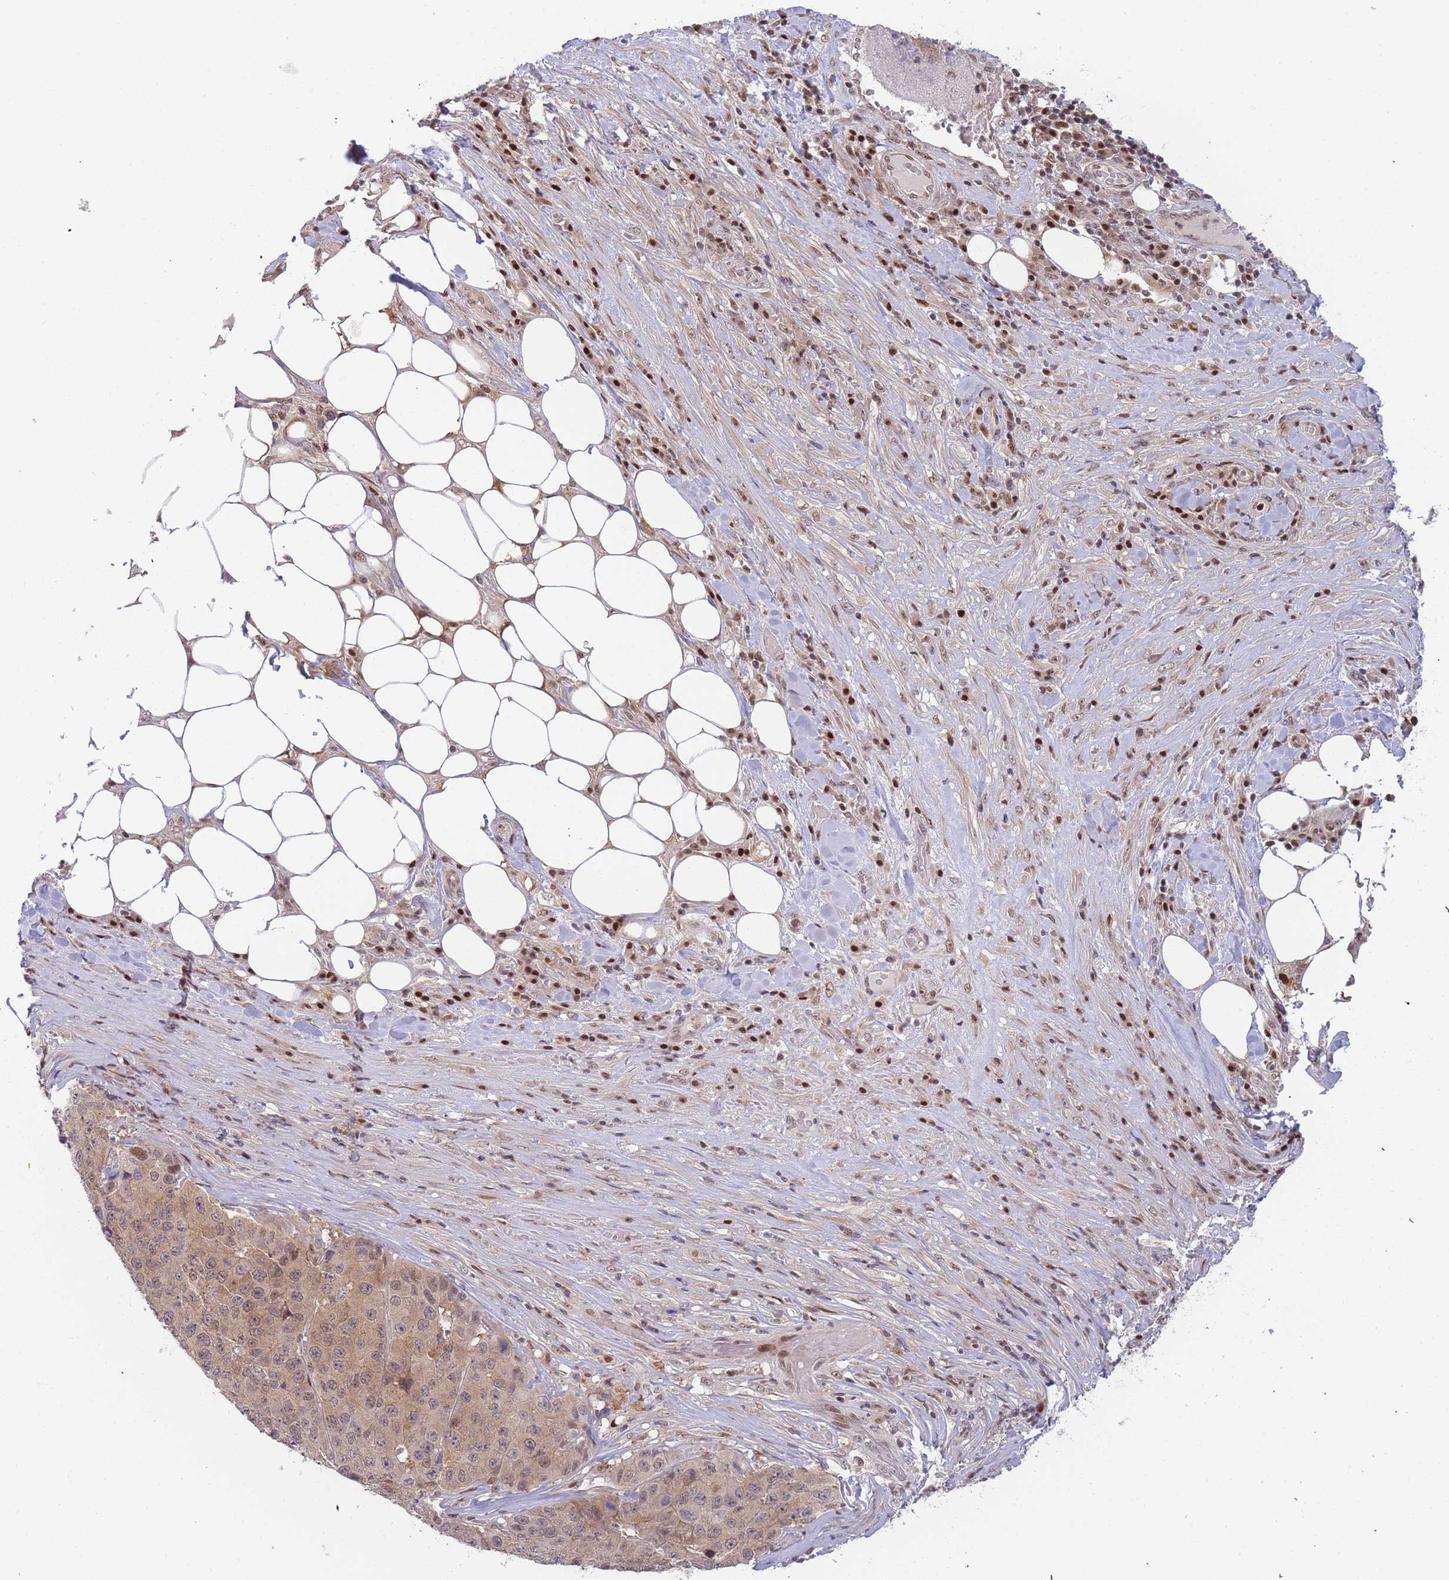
{"staining": {"intensity": "moderate", "quantity": ">75%", "location": "cytoplasmic/membranous,nuclear"}, "tissue": "stomach cancer", "cell_type": "Tumor cells", "image_type": "cancer", "snomed": [{"axis": "morphology", "description": "Adenocarcinoma, NOS"}, {"axis": "topography", "description": "Stomach"}], "caption": "High-magnification brightfield microscopy of stomach adenocarcinoma stained with DAB (3,3'-diaminobenzidine) (brown) and counterstained with hematoxylin (blue). tumor cells exhibit moderate cytoplasmic/membranous and nuclear expression is seen in approximately>75% of cells. (DAB (3,3'-diaminobenzidine) IHC, brown staining for protein, blue staining for nuclei).", "gene": "DEAF1", "patient": {"sex": "male", "age": 71}}